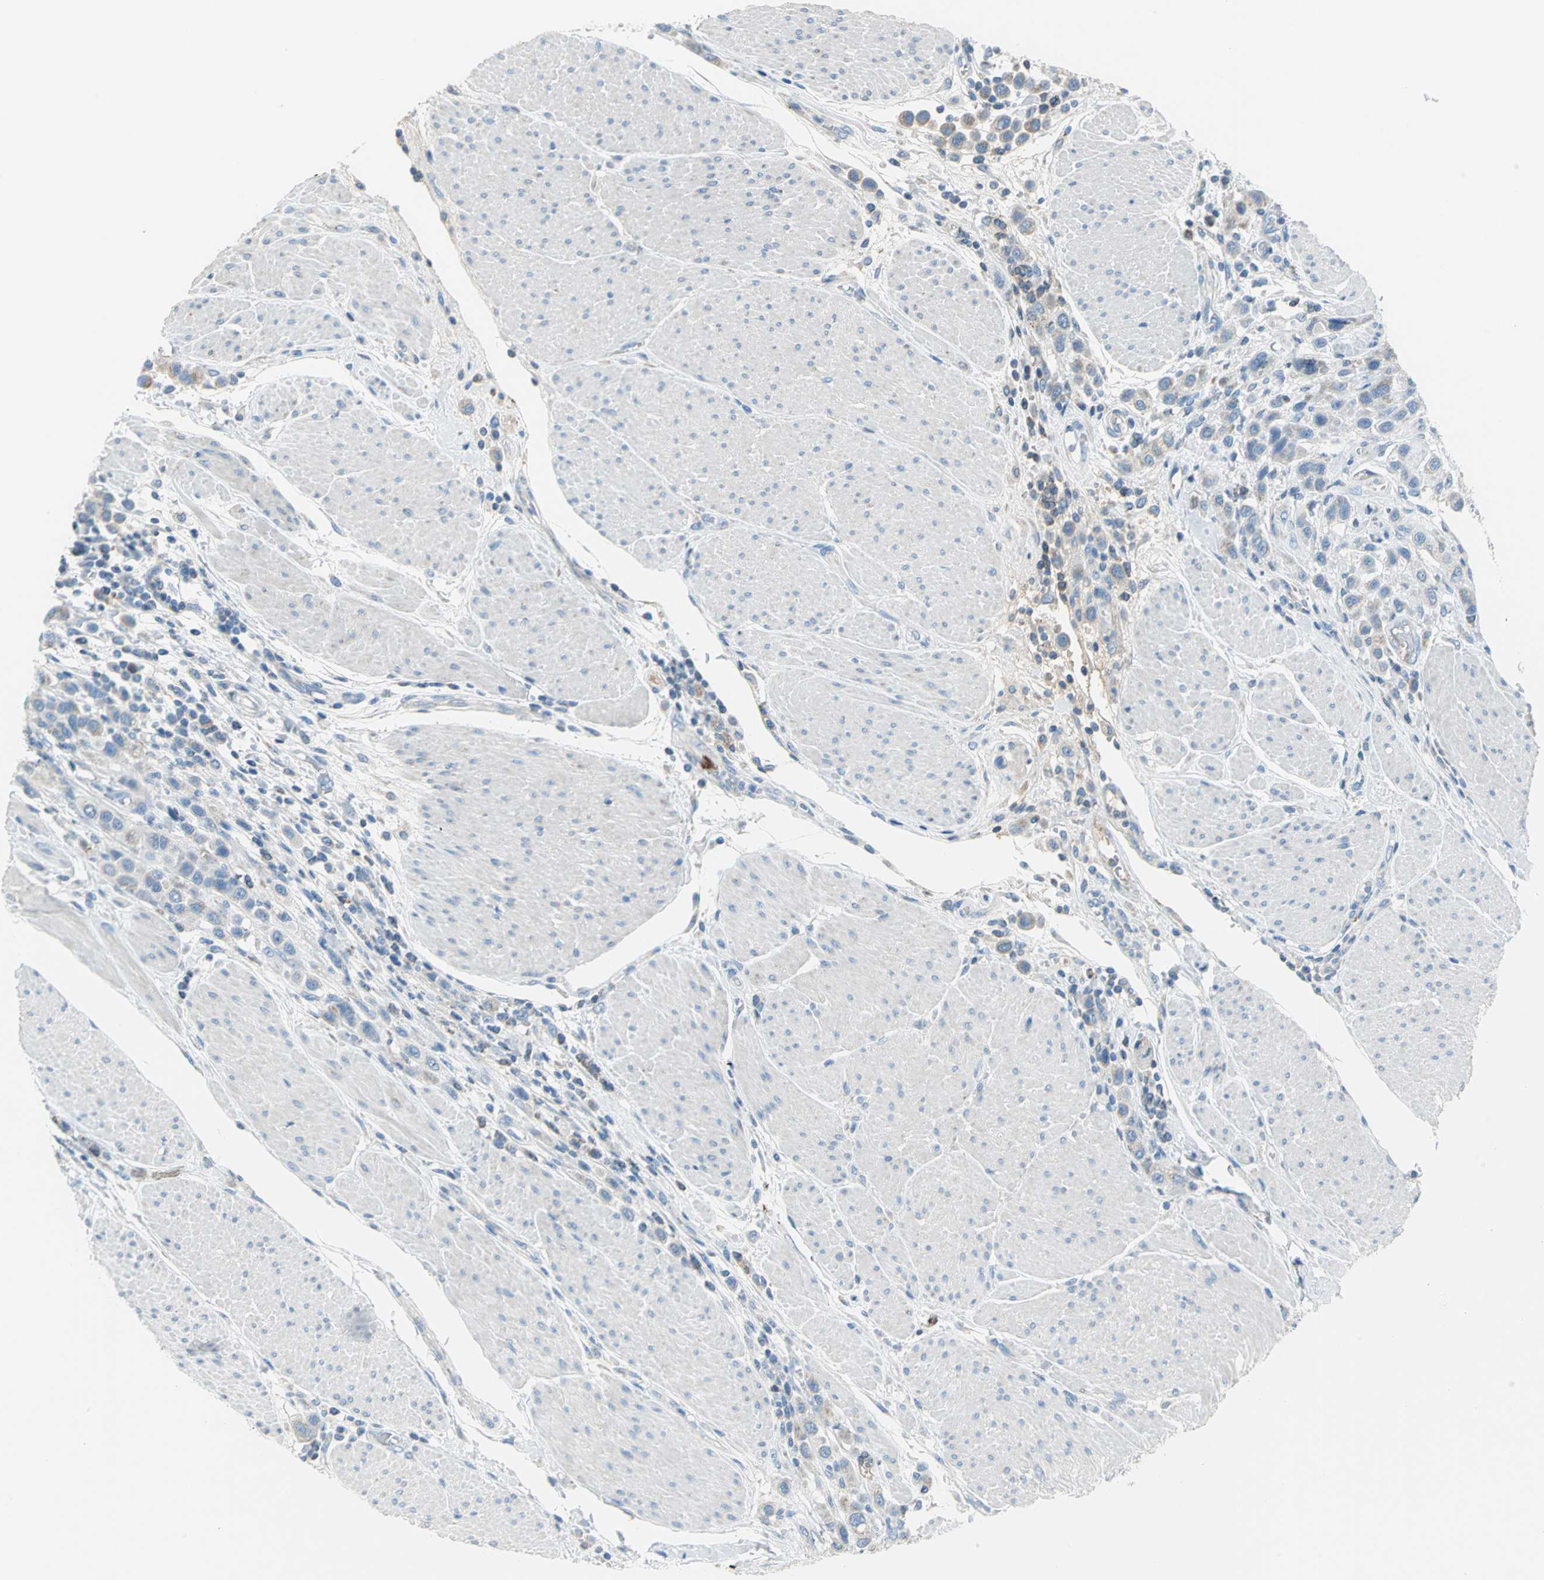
{"staining": {"intensity": "weak", "quantity": "<25%", "location": "cytoplasmic/membranous"}, "tissue": "urothelial cancer", "cell_type": "Tumor cells", "image_type": "cancer", "snomed": [{"axis": "morphology", "description": "Urothelial carcinoma, High grade"}, {"axis": "topography", "description": "Urinary bladder"}], "caption": "Human urothelial cancer stained for a protein using immunohistochemistry (IHC) reveals no staining in tumor cells.", "gene": "ALOX15", "patient": {"sex": "male", "age": 50}}